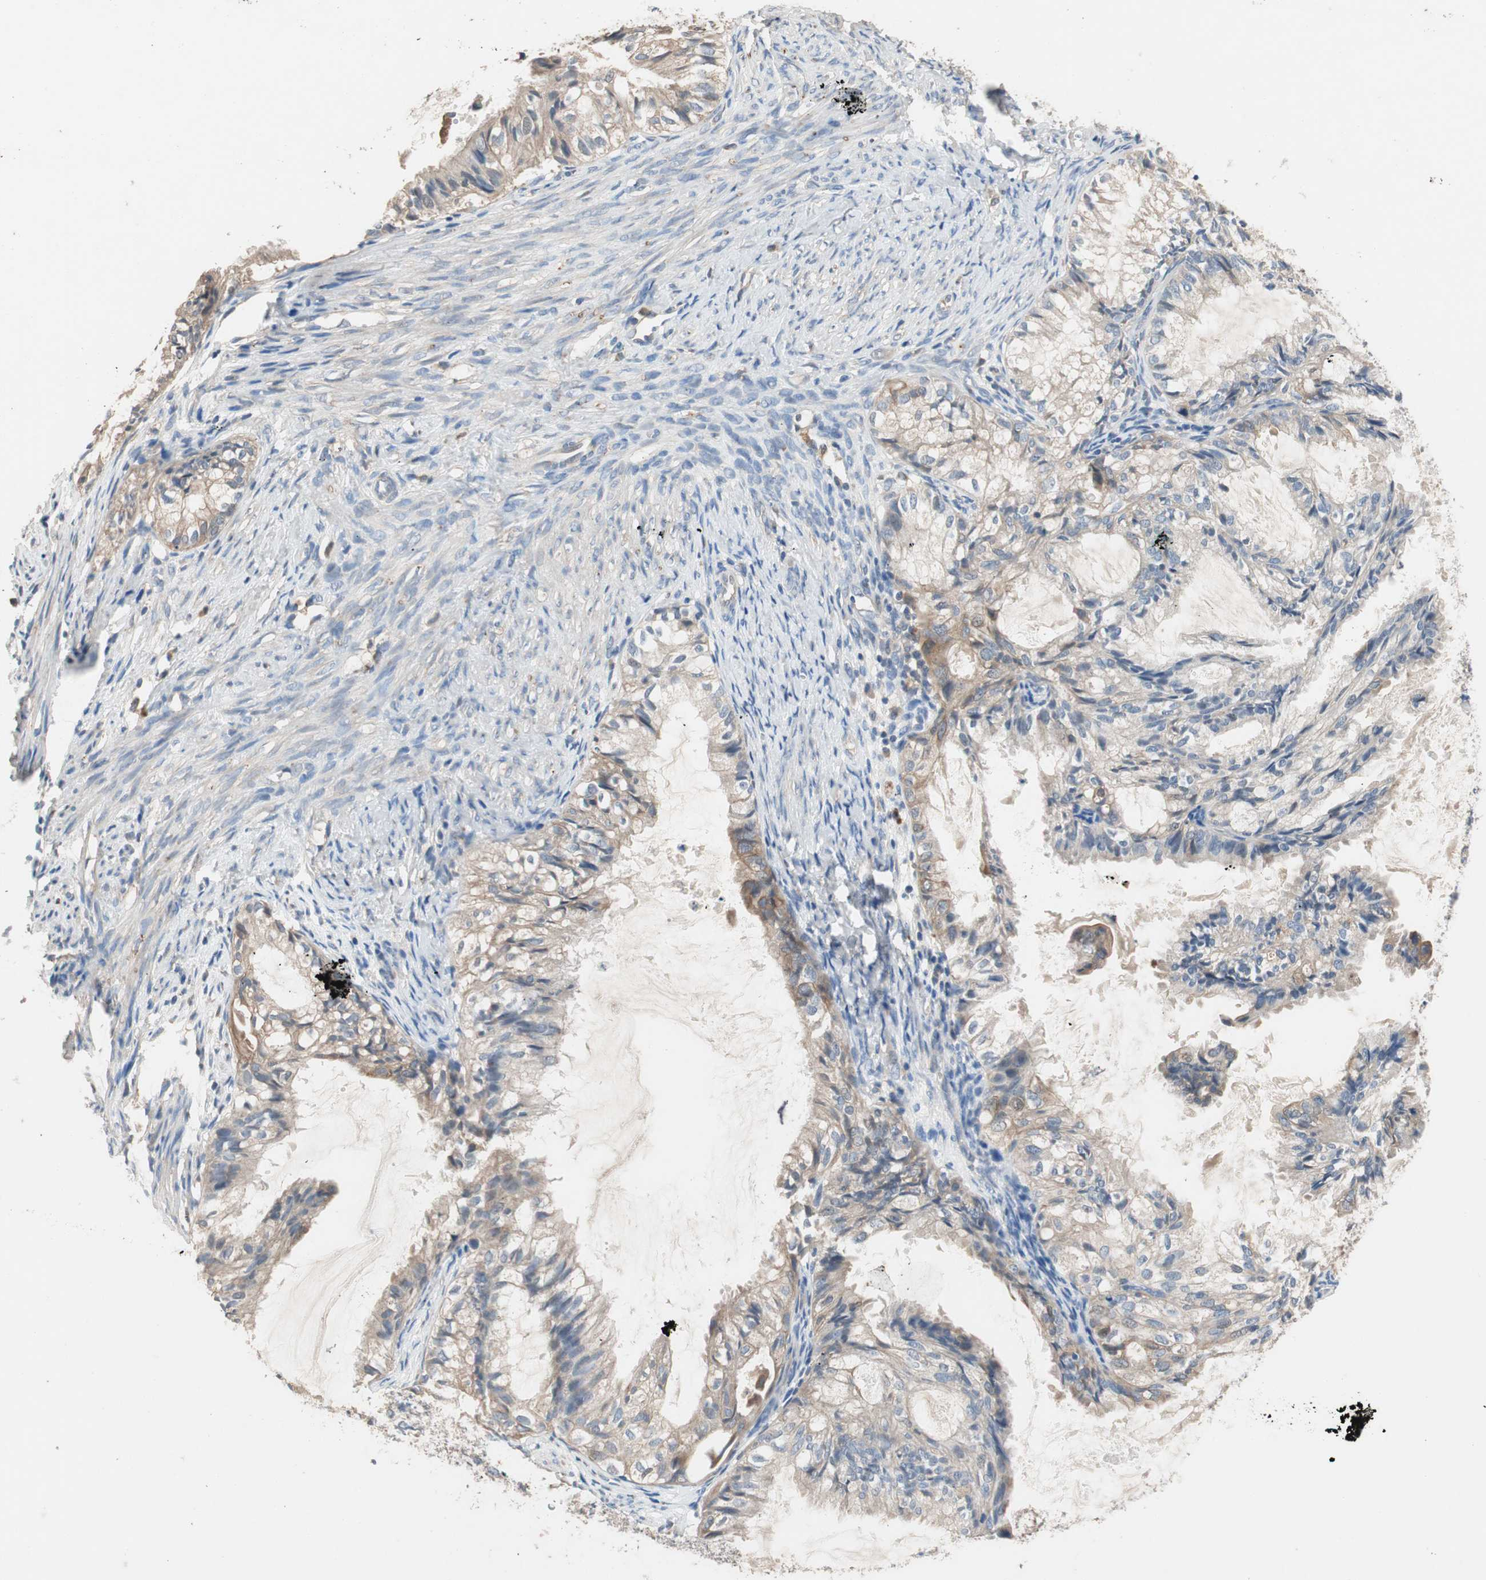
{"staining": {"intensity": "weak", "quantity": "25%-75%", "location": "cytoplasmic/membranous"}, "tissue": "cervical cancer", "cell_type": "Tumor cells", "image_type": "cancer", "snomed": [{"axis": "morphology", "description": "Normal tissue, NOS"}, {"axis": "morphology", "description": "Adenocarcinoma, NOS"}, {"axis": "topography", "description": "Cervix"}, {"axis": "topography", "description": "Endometrium"}], "caption": "Immunohistochemical staining of human adenocarcinoma (cervical) exhibits low levels of weak cytoplasmic/membranous protein expression in approximately 25%-75% of tumor cells. (brown staining indicates protein expression, while blue staining denotes nuclei).", "gene": "ADAP1", "patient": {"sex": "female", "age": 86}}